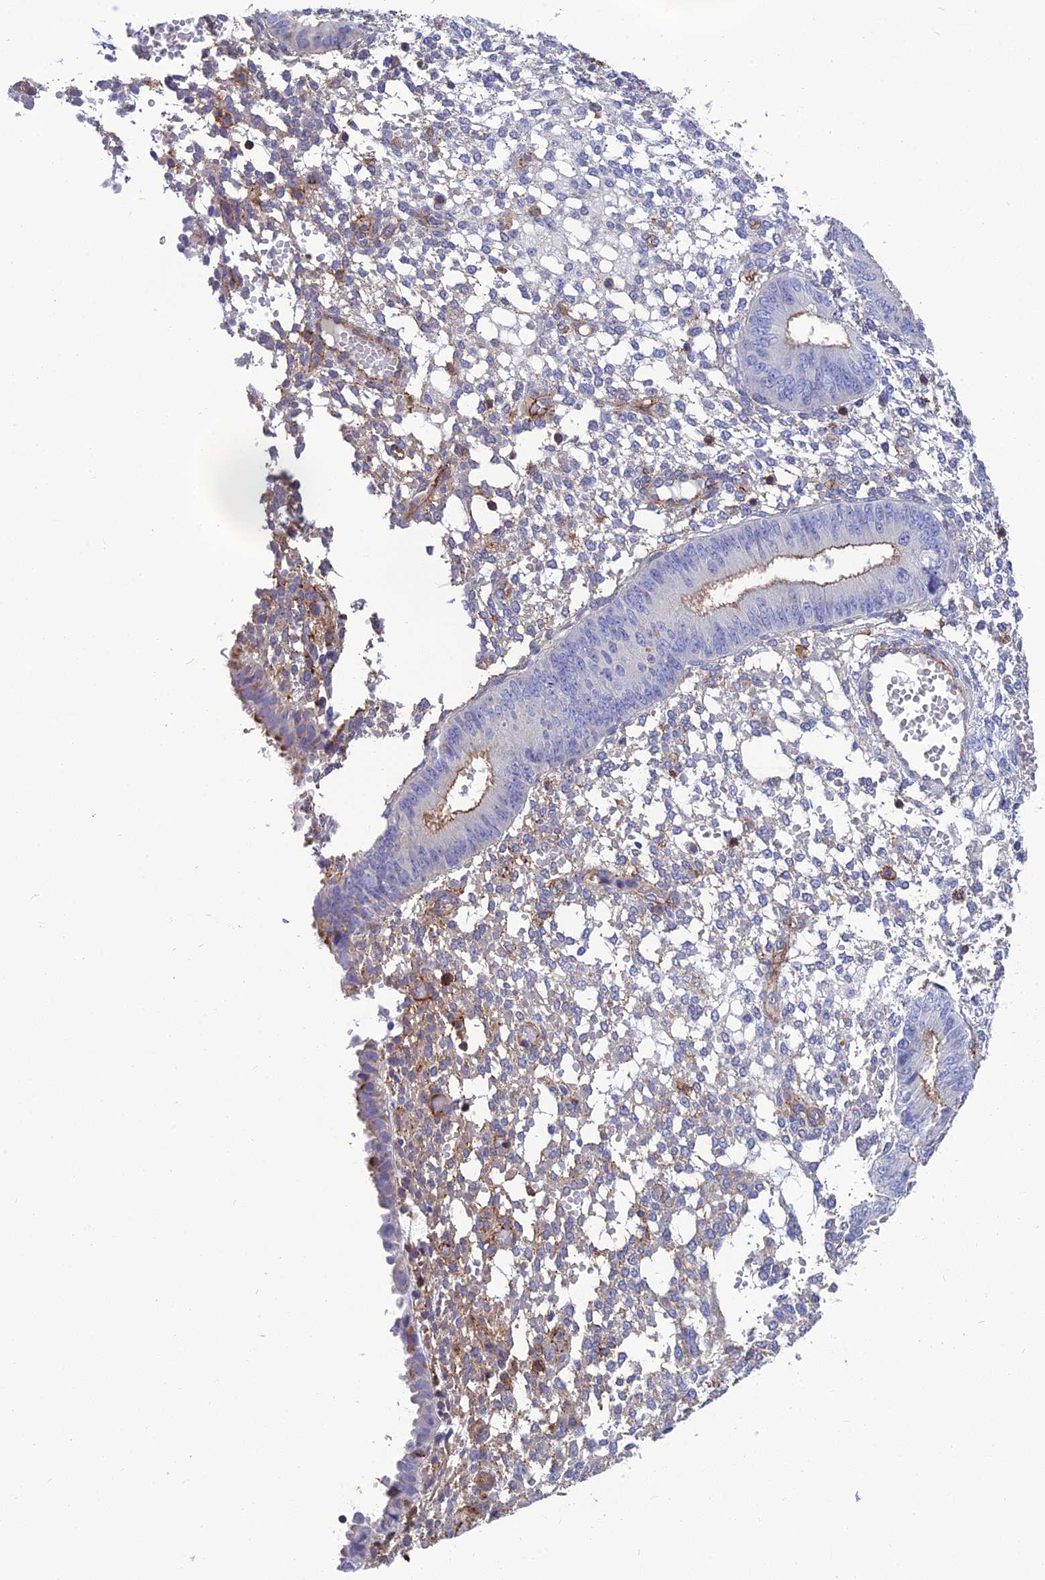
{"staining": {"intensity": "negative", "quantity": "none", "location": "none"}, "tissue": "endometrium", "cell_type": "Cells in endometrial stroma", "image_type": "normal", "snomed": [{"axis": "morphology", "description": "Normal tissue, NOS"}, {"axis": "topography", "description": "Endometrium"}], "caption": "An immunohistochemistry (IHC) photomicrograph of unremarkable endometrium is shown. There is no staining in cells in endometrial stroma of endometrium.", "gene": "PPP1R18", "patient": {"sex": "female", "age": 49}}